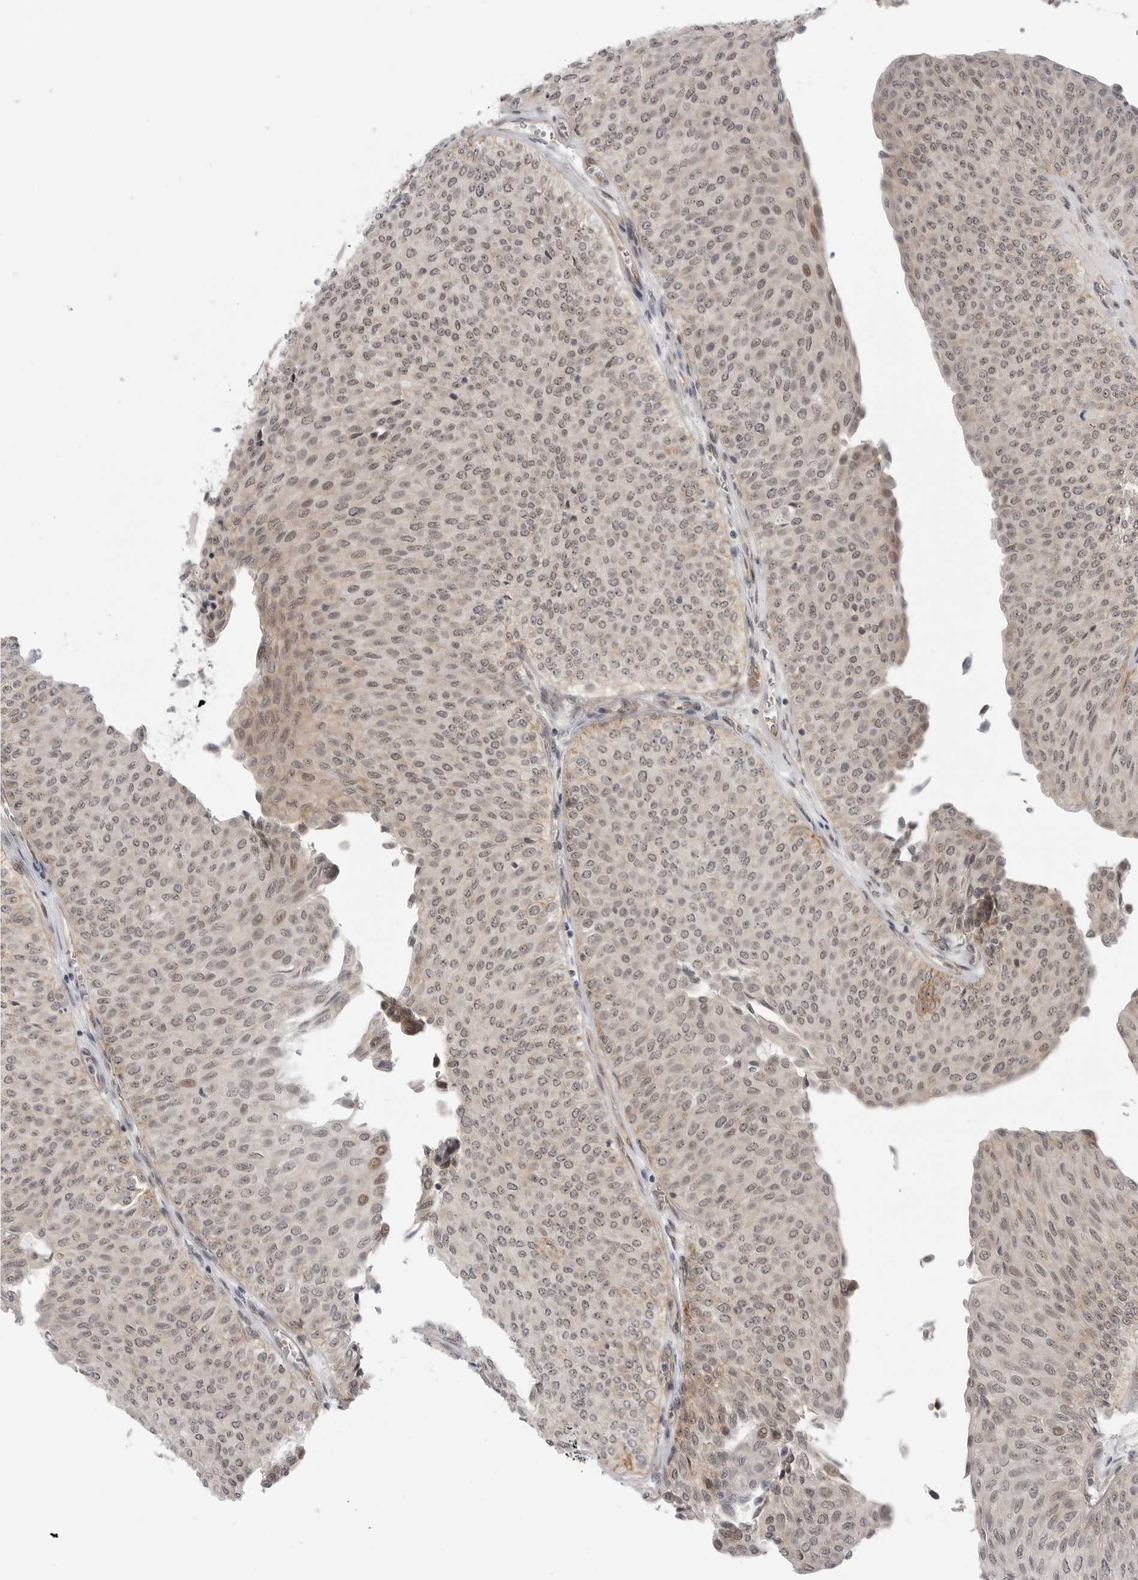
{"staining": {"intensity": "moderate", "quantity": ">75%", "location": "nuclear"}, "tissue": "urothelial cancer", "cell_type": "Tumor cells", "image_type": "cancer", "snomed": [{"axis": "morphology", "description": "Urothelial carcinoma, Low grade"}, {"axis": "topography", "description": "Urinary bladder"}], "caption": "This is an image of IHC staining of low-grade urothelial carcinoma, which shows moderate staining in the nuclear of tumor cells.", "gene": "CEP295NL", "patient": {"sex": "male", "age": 78}}